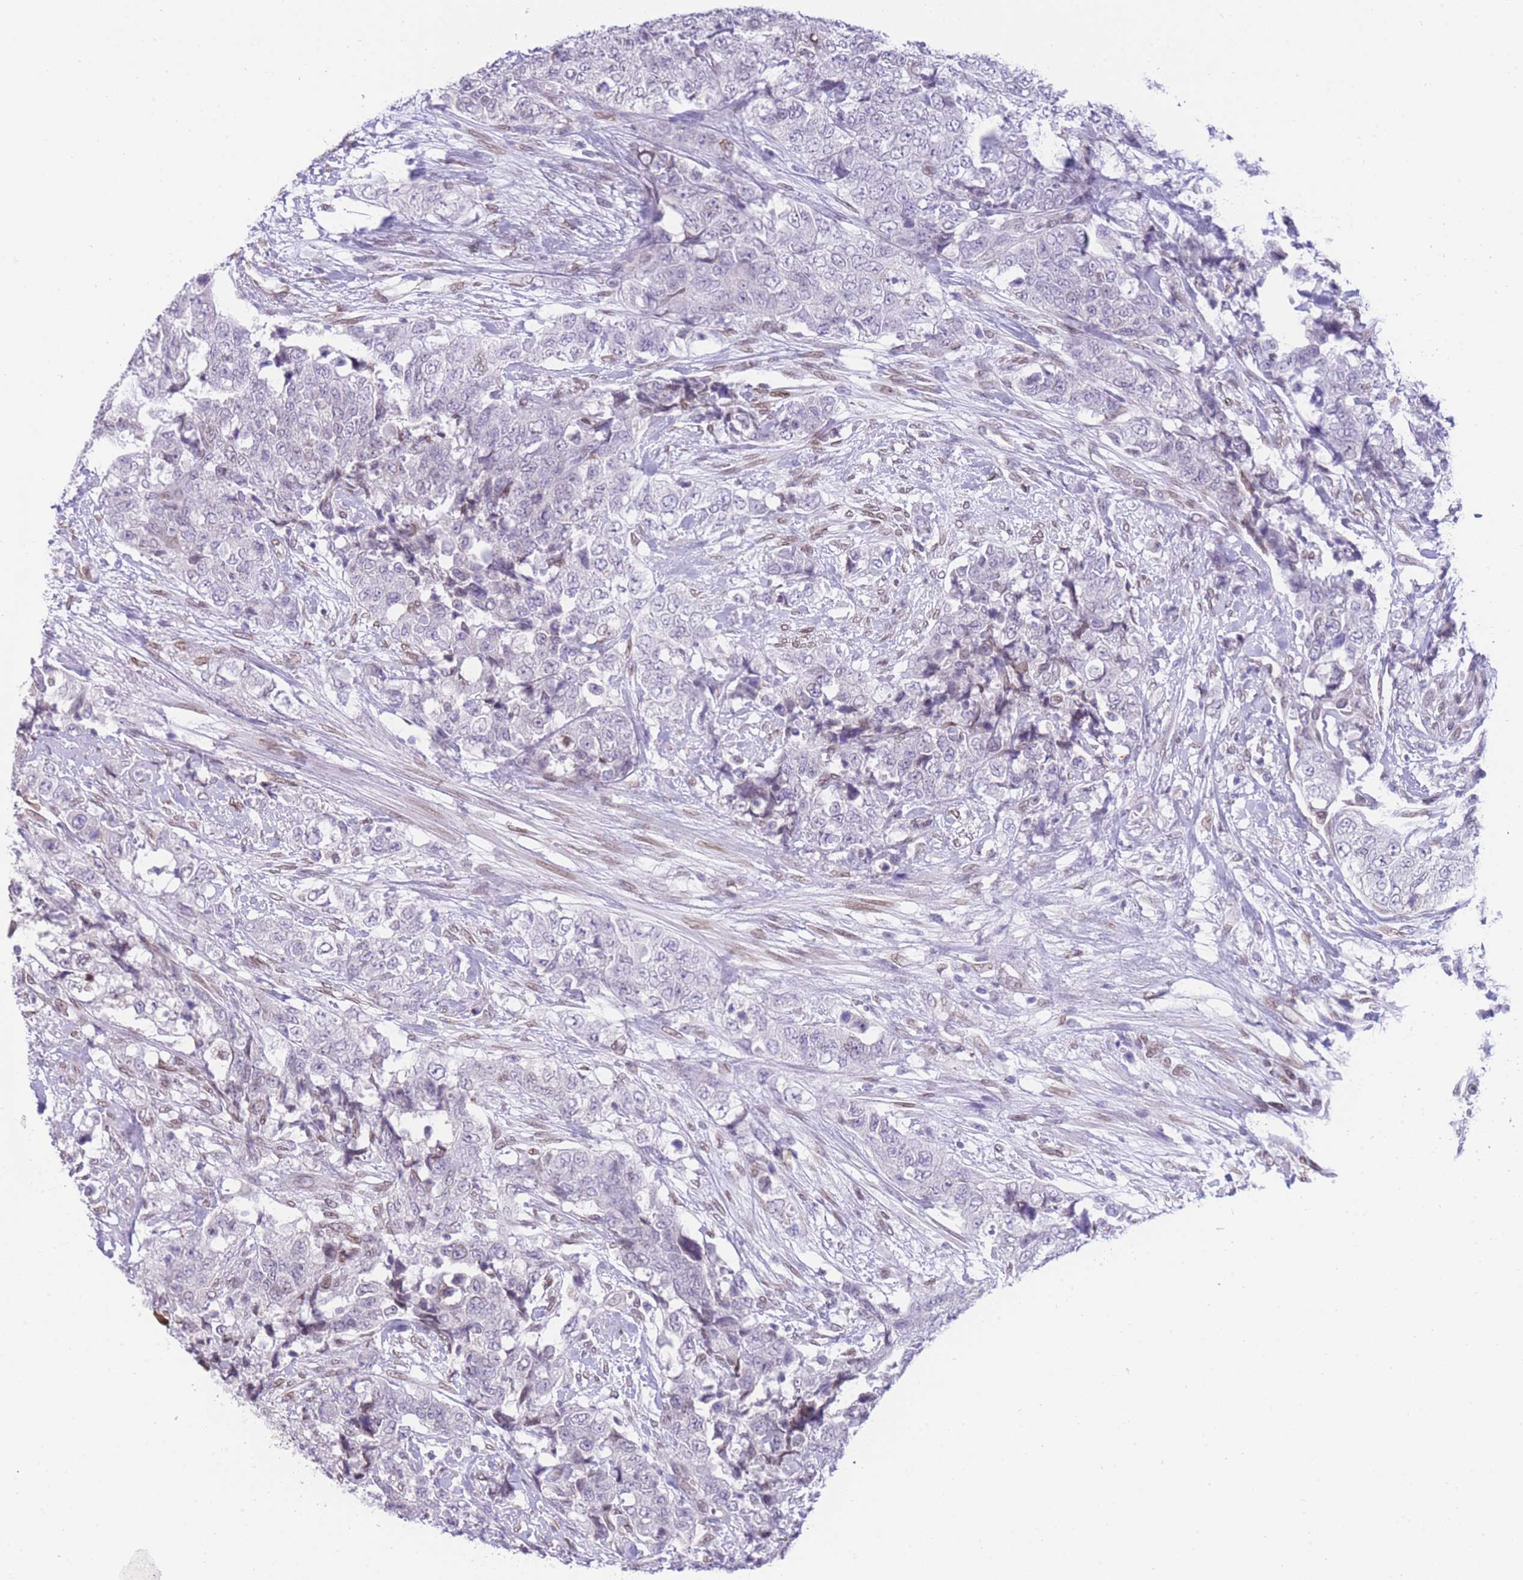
{"staining": {"intensity": "negative", "quantity": "none", "location": "none"}, "tissue": "urothelial cancer", "cell_type": "Tumor cells", "image_type": "cancer", "snomed": [{"axis": "morphology", "description": "Urothelial carcinoma, High grade"}, {"axis": "topography", "description": "Urinary bladder"}], "caption": "Immunohistochemistry (IHC) image of urothelial cancer stained for a protein (brown), which reveals no positivity in tumor cells.", "gene": "OR10AD1", "patient": {"sex": "female", "age": 78}}